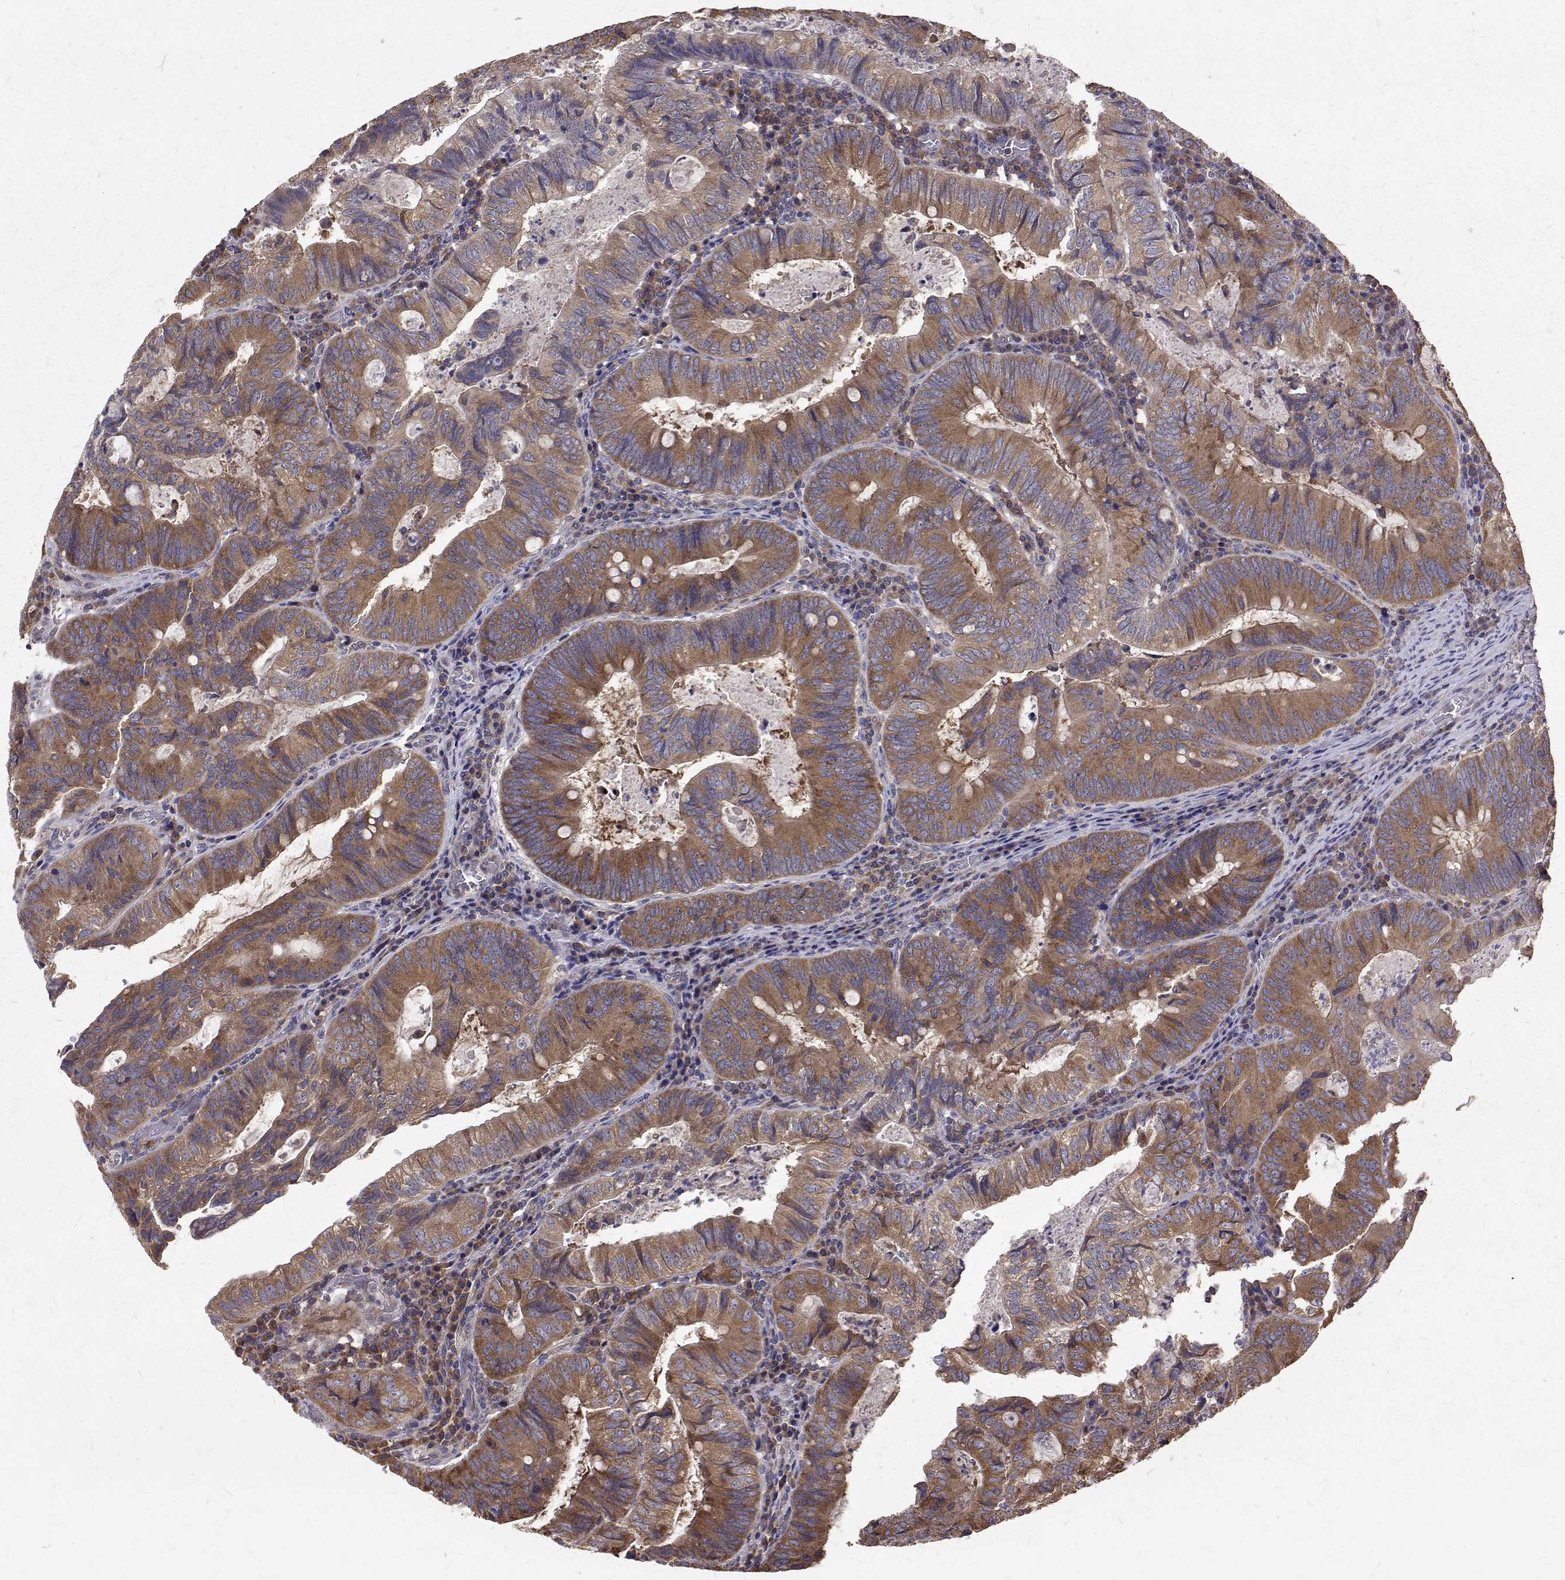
{"staining": {"intensity": "moderate", "quantity": ">75%", "location": "cytoplasmic/membranous"}, "tissue": "colorectal cancer", "cell_type": "Tumor cells", "image_type": "cancer", "snomed": [{"axis": "morphology", "description": "Adenocarcinoma, NOS"}, {"axis": "topography", "description": "Colon"}], "caption": "Immunohistochemical staining of human colorectal cancer displays medium levels of moderate cytoplasmic/membranous protein staining in approximately >75% of tumor cells.", "gene": "FARSB", "patient": {"sex": "male", "age": 67}}